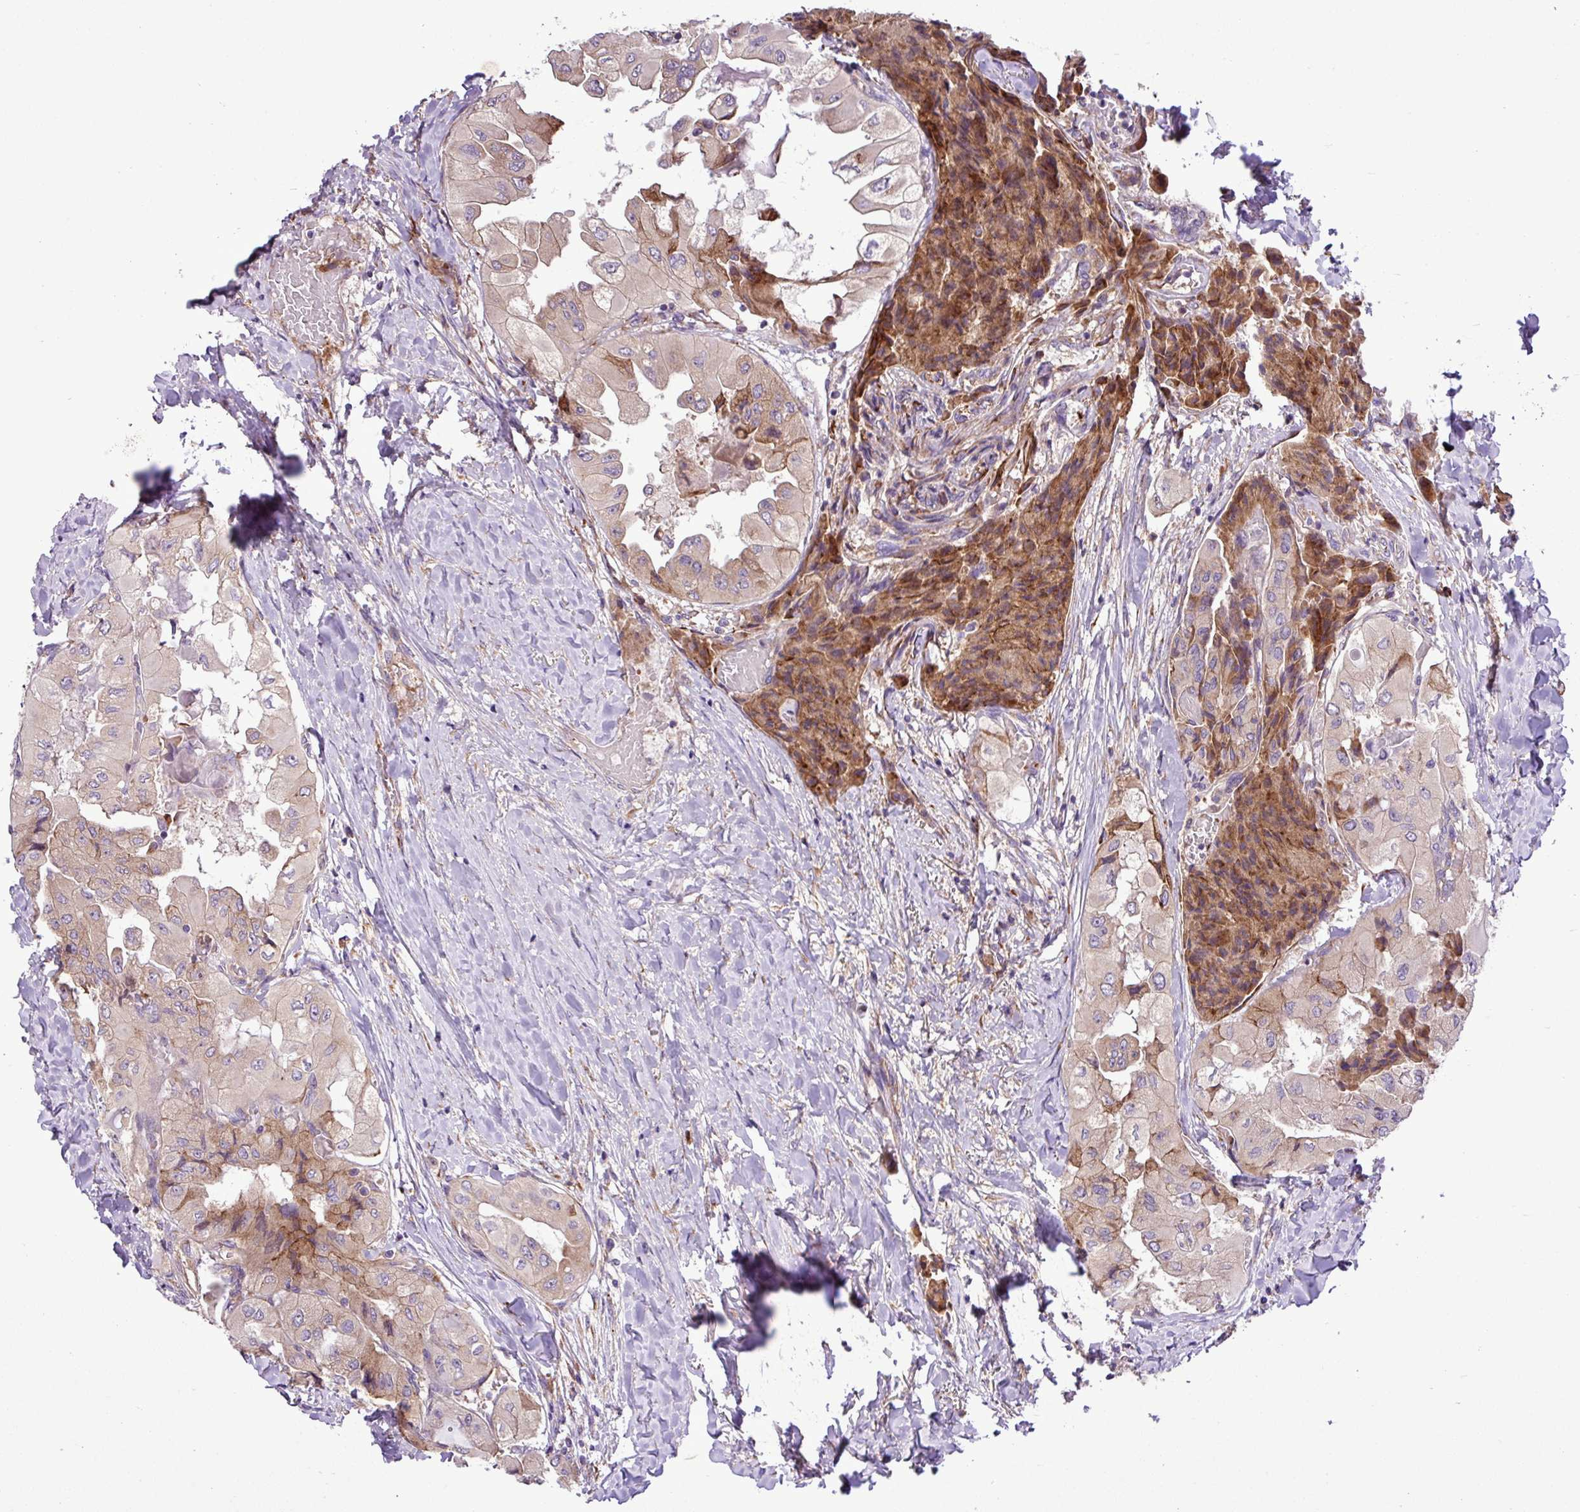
{"staining": {"intensity": "weak", "quantity": ">75%", "location": "cytoplasmic/membranous"}, "tissue": "thyroid cancer", "cell_type": "Tumor cells", "image_type": "cancer", "snomed": [{"axis": "morphology", "description": "Normal tissue, NOS"}, {"axis": "morphology", "description": "Papillary adenocarcinoma, NOS"}, {"axis": "topography", "description": "Thyroid gland"}], "caption": "Brown immunohistochemical staining in human papillary adenocarcinoma (thyroid) displays weak cytoplasmic/membranous staining in about >75% of tumor cells.", "gene": "RPL13", "patient": {"sex": "female", "age": 59}}